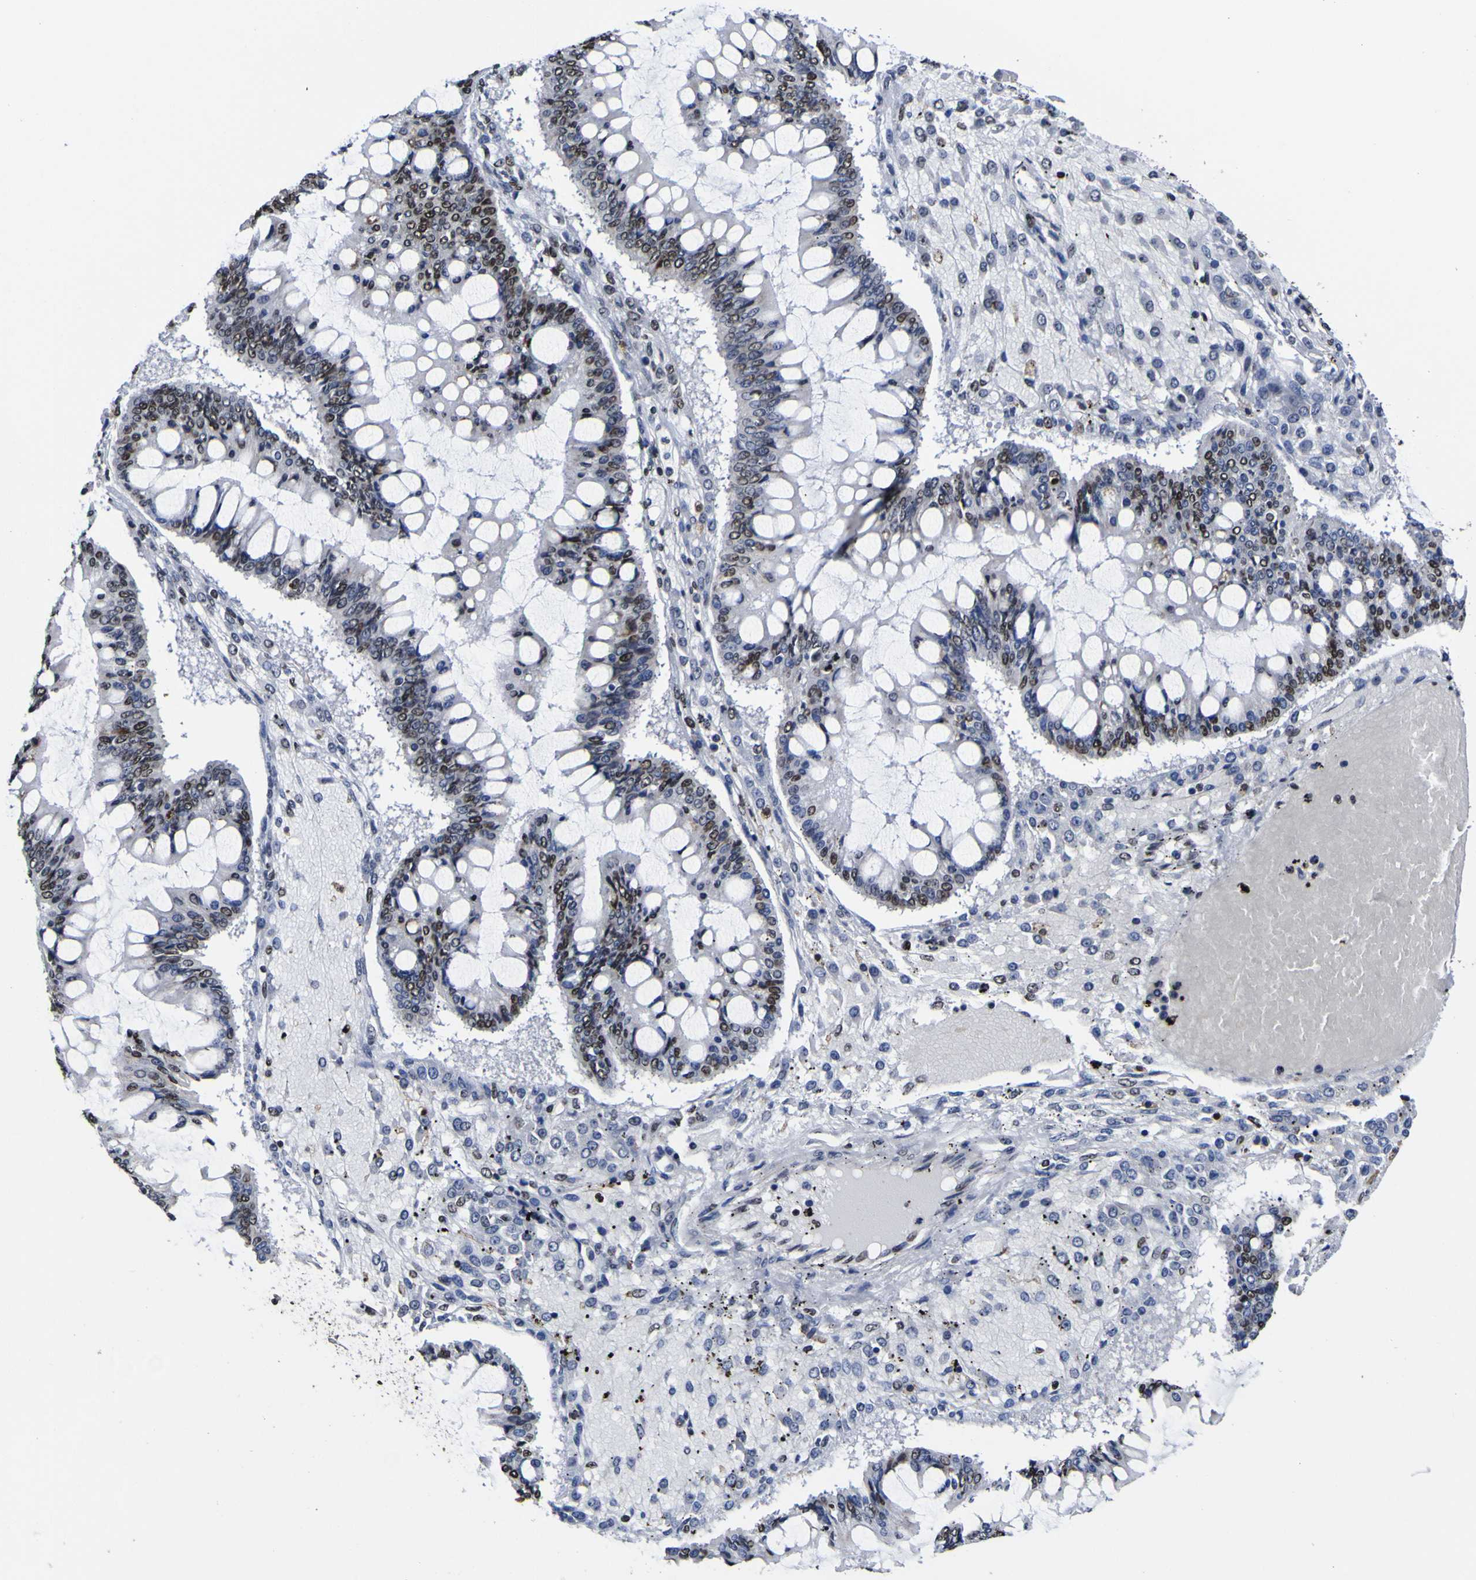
{"staining": {"intensity": "strong", "quantity": "25%-75%", "location": "nuclear"}, "tissue": "ovarian cancer", "cell_type": "Tumor cells", "image_type": "cancer", "snomed": [{"axis": "morphology", "description": "Cystadenocarcinoma, mucinous, NOS"}, {"axis": "topography", "description": "Ovary"}], "caption": "A histopathology image showing strong nuclear staining in about 25%-75% of tumor cells in ovarian cancer (mucinous cystadenocarcinoma), as visualized by brown immunohistochemical staining.", "gene": "PIAS1", "patient": {"sex": "female", "age": 73}}